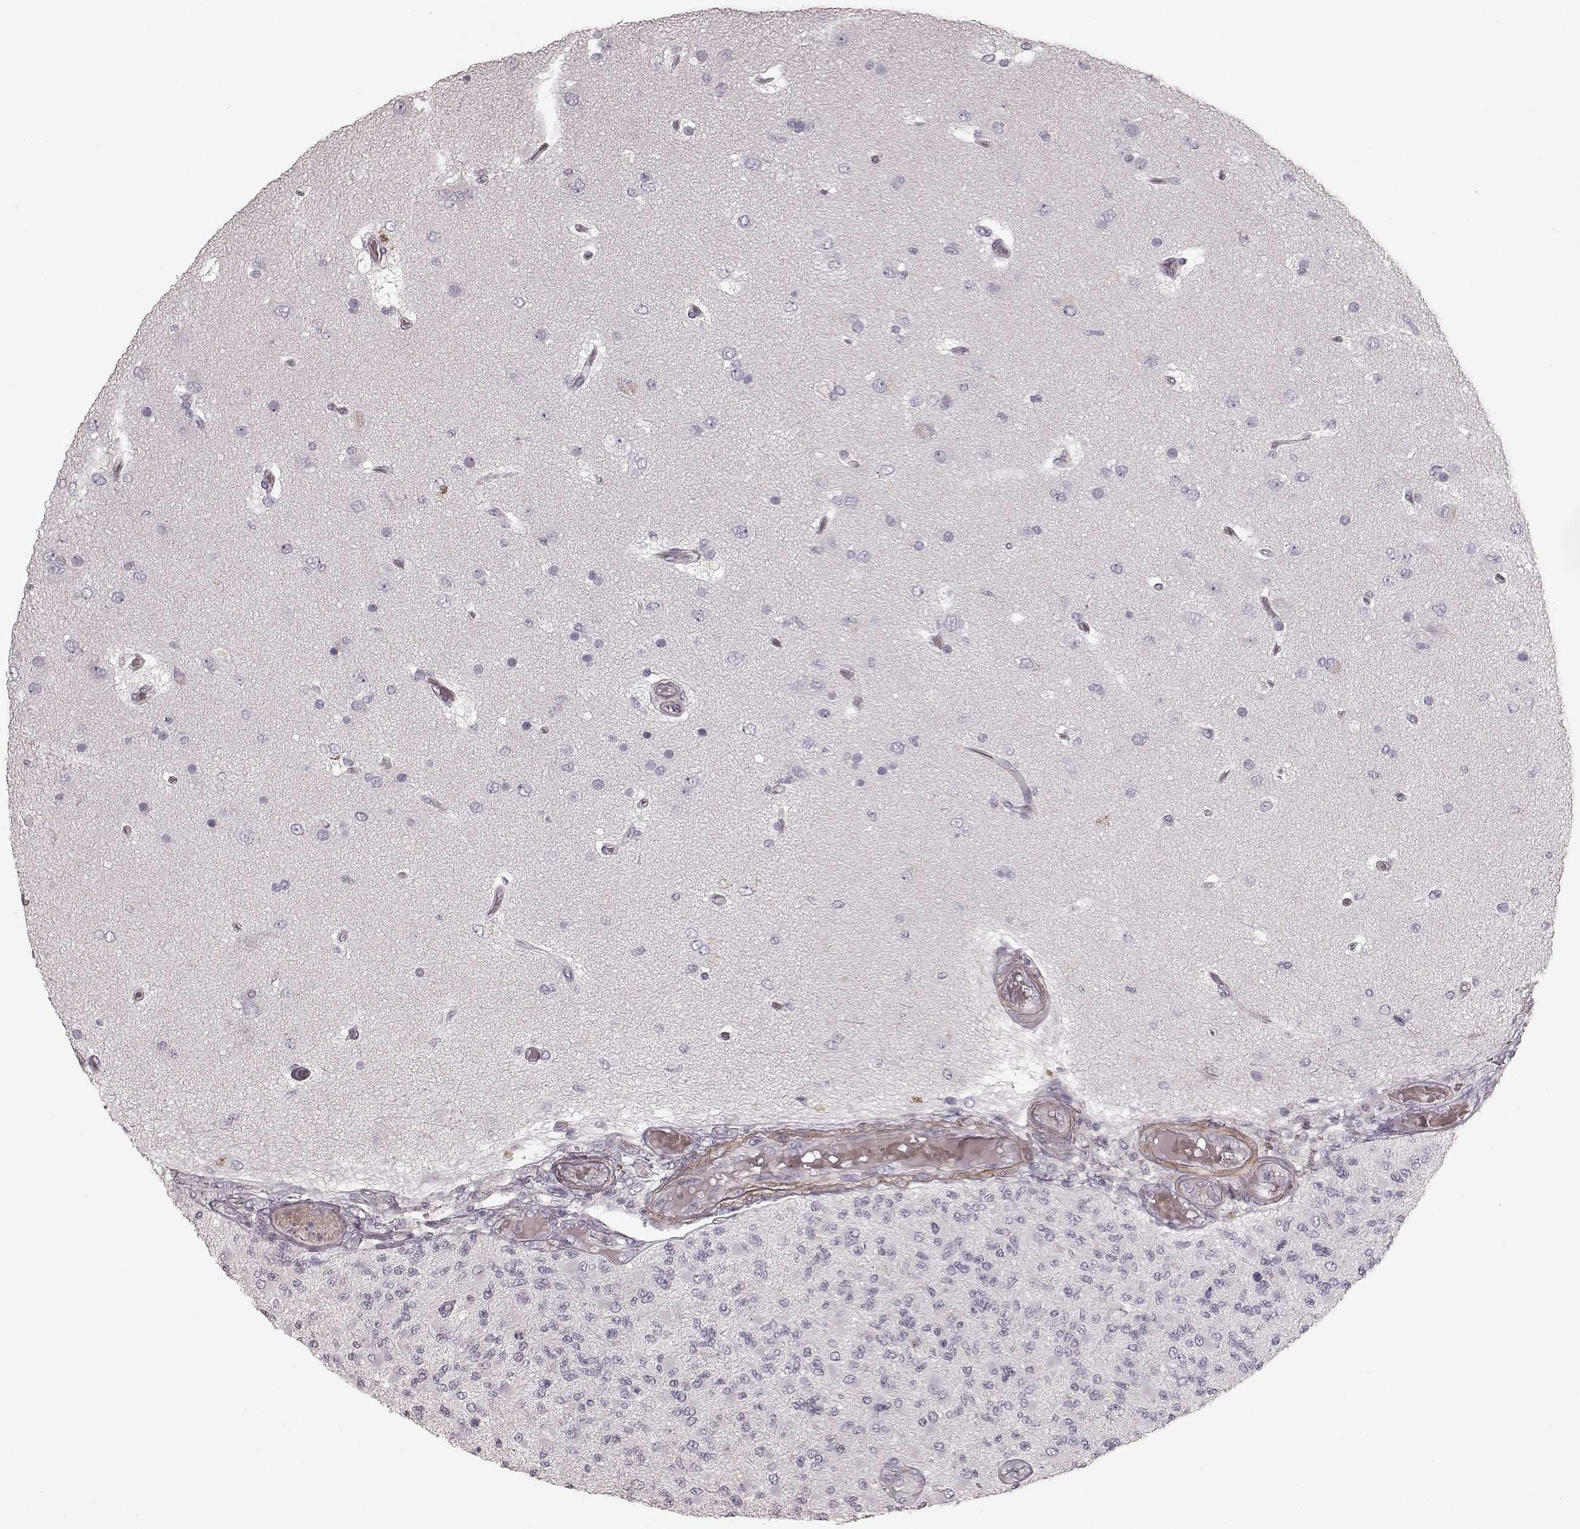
{"staining": {"intensity": "negative", "quantity": "none", "location": "none"}, "tissue": "glioma", "cell_type": "Tumor cells", "image_type": "cancer", "snomed": [{"axis": "morphology", "description": "Glioma, malignant, High grade"}, {"axis": "topography", "description": "Brain"}], "caption": "Tumor cells are negative for protein expression in human malignant high-grade glioma.", "gene": "PRLHR", "patient": {"sex": "female", "age": 63}}